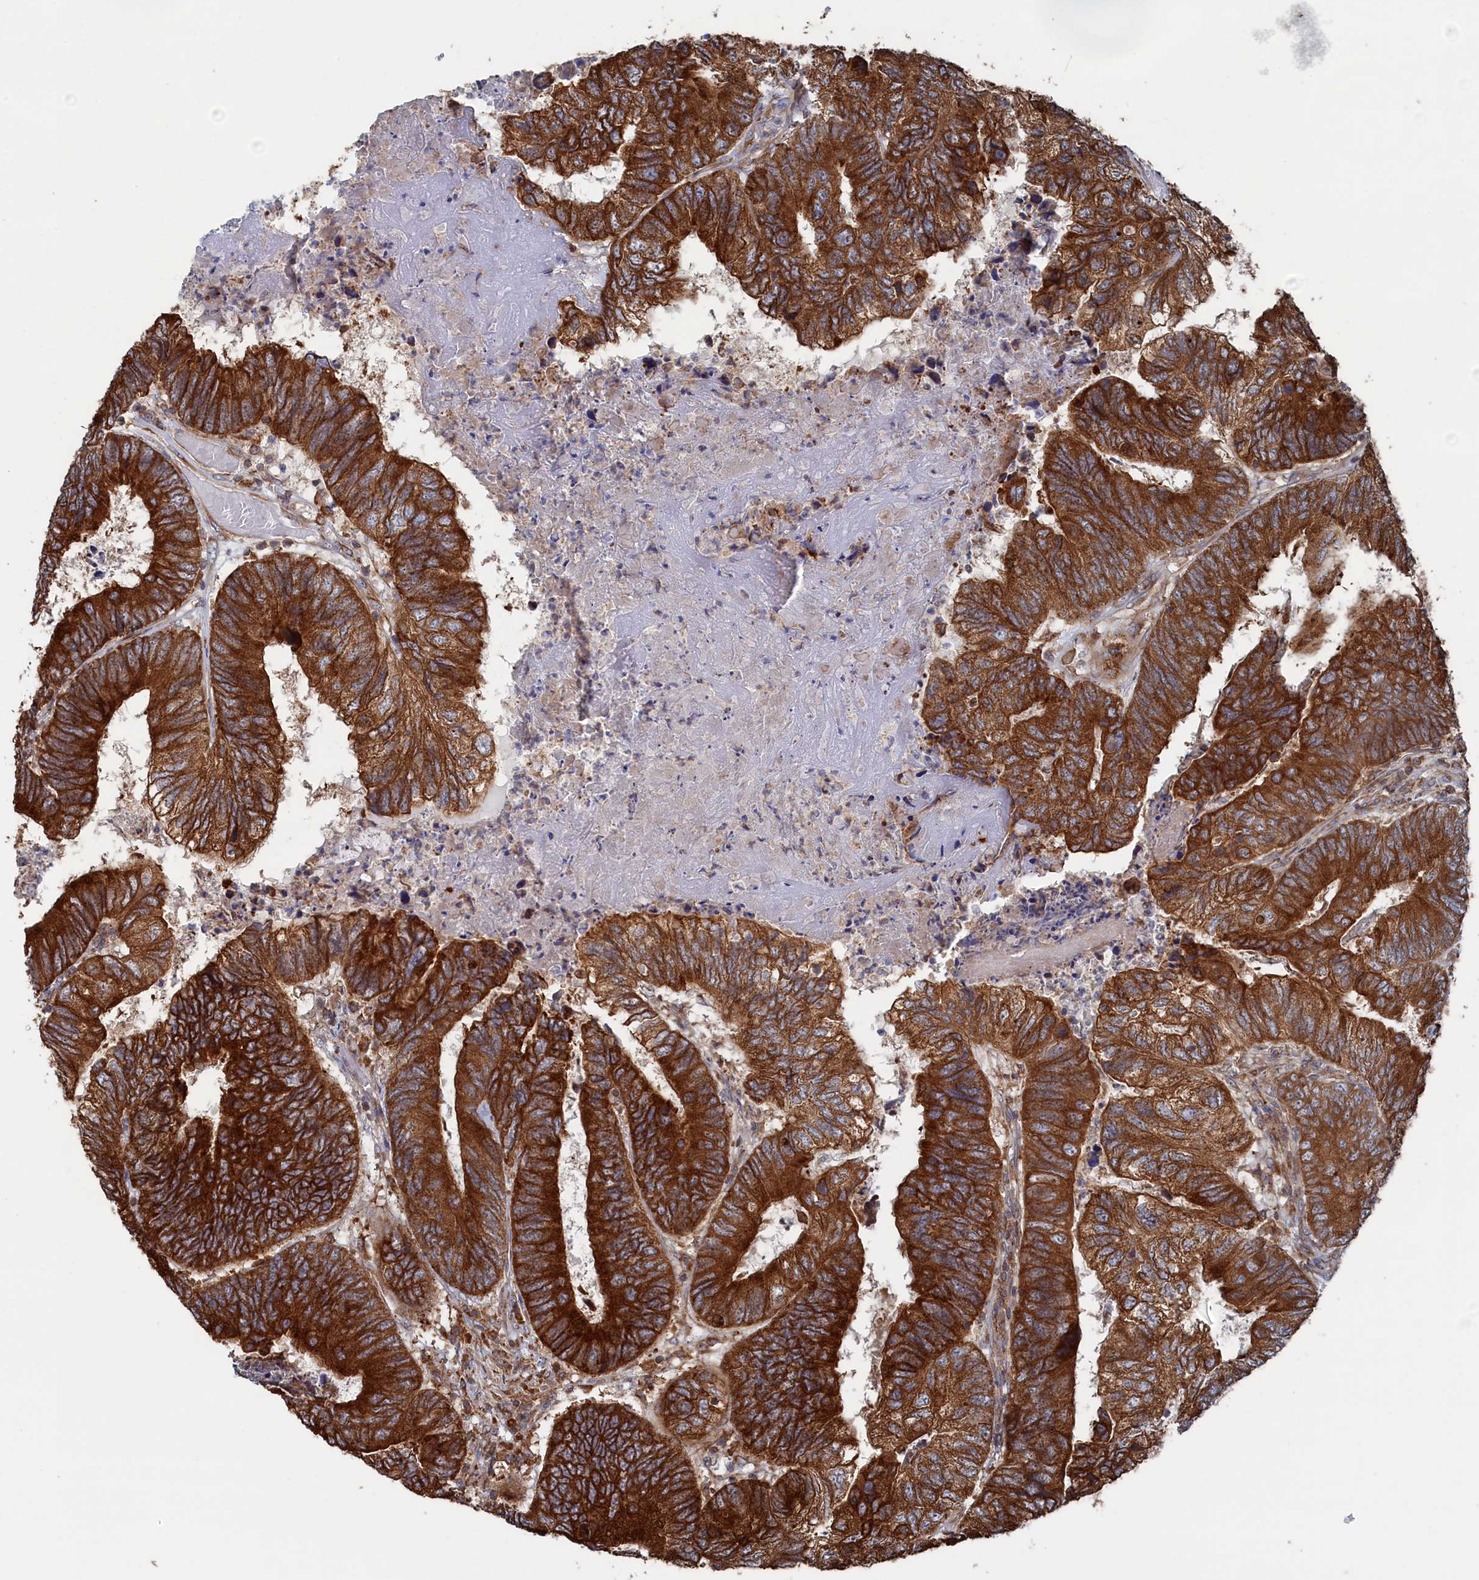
{"staining": {"intensity": "strong", "quantity": ">75%", "location": "cytoplasmic/membranous"}, "tissue": "colorectal cancer", "cell_type": "Tumor cells", "image_type": "cancer", "snomed": [{"axis": "morphology", "description": "Adenocarcinoma, NOS"}, {"axis": "topography", "description": "Colon"}], "caption": "Immunohistochemistry (IHC) (DAB) staining of colorectal cancer demonstrates strong cytoplasmic/membranous protein positivity in about >75% of tumor cells.", "gene": "BPIFB6", "patient": {"sex": "female", "age": 67}}